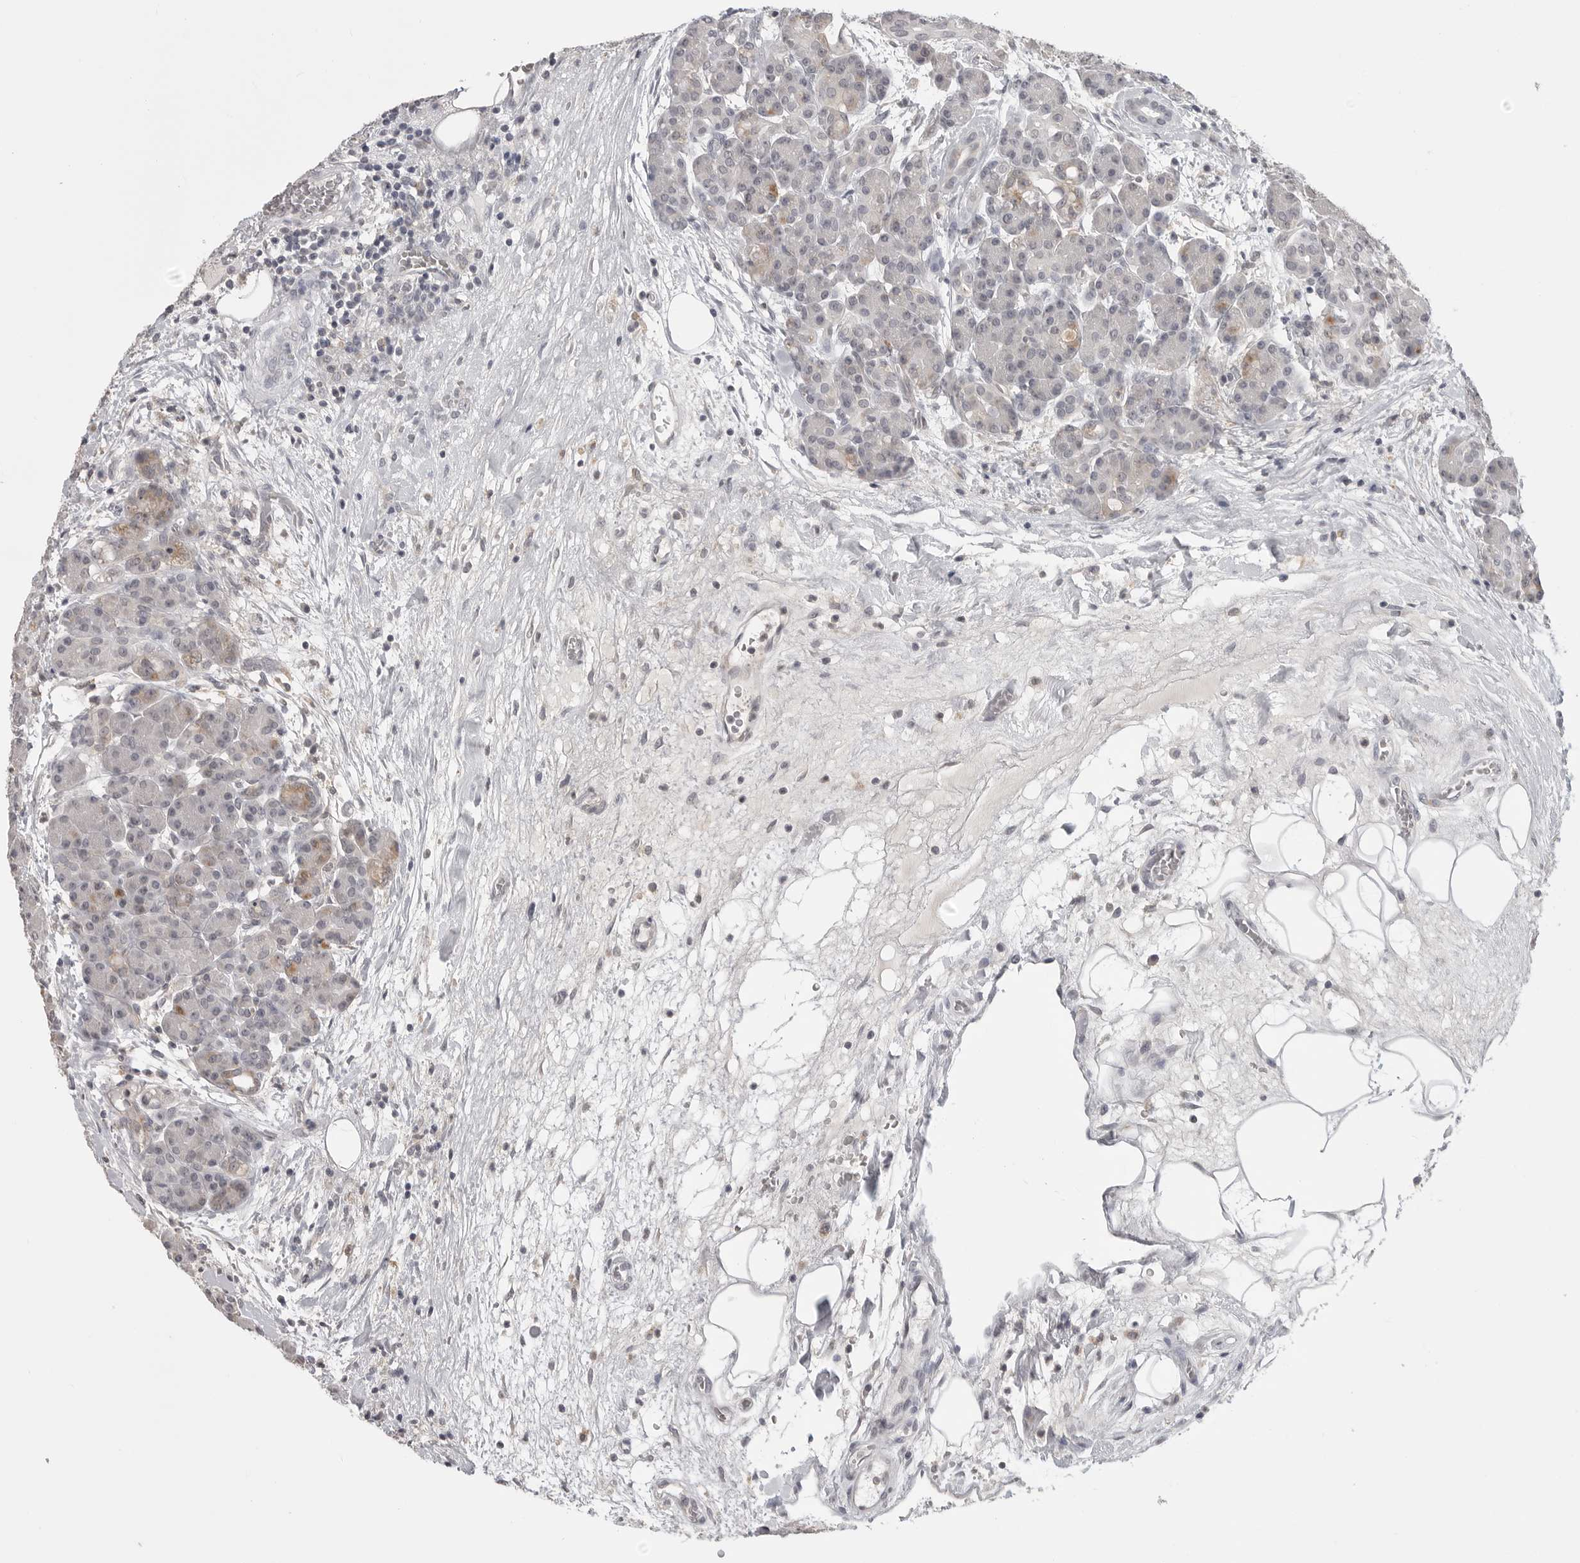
{"staining": {"intensity": "weak", "quantity": "<25%", "location": "cytoplasmic/membranous"}, "tissue": "pancreas", "cell_type": "Exocrine glandular cells", "image_type": "normal", "snomed": [{"axis": "morphology", "description": "Normal tissue, NOS"}, {"axis": "topography", "description": "Pancreas"}], "caption": "This is a histopathology image of immunohistochemistry (IHC) staining of normal pancreas, which shows no positivity in exocrine glandular cells. Nuclei are stained in blue.", "gene": "IFNGR1", "patient": {"sex": "male", "age": 63}}